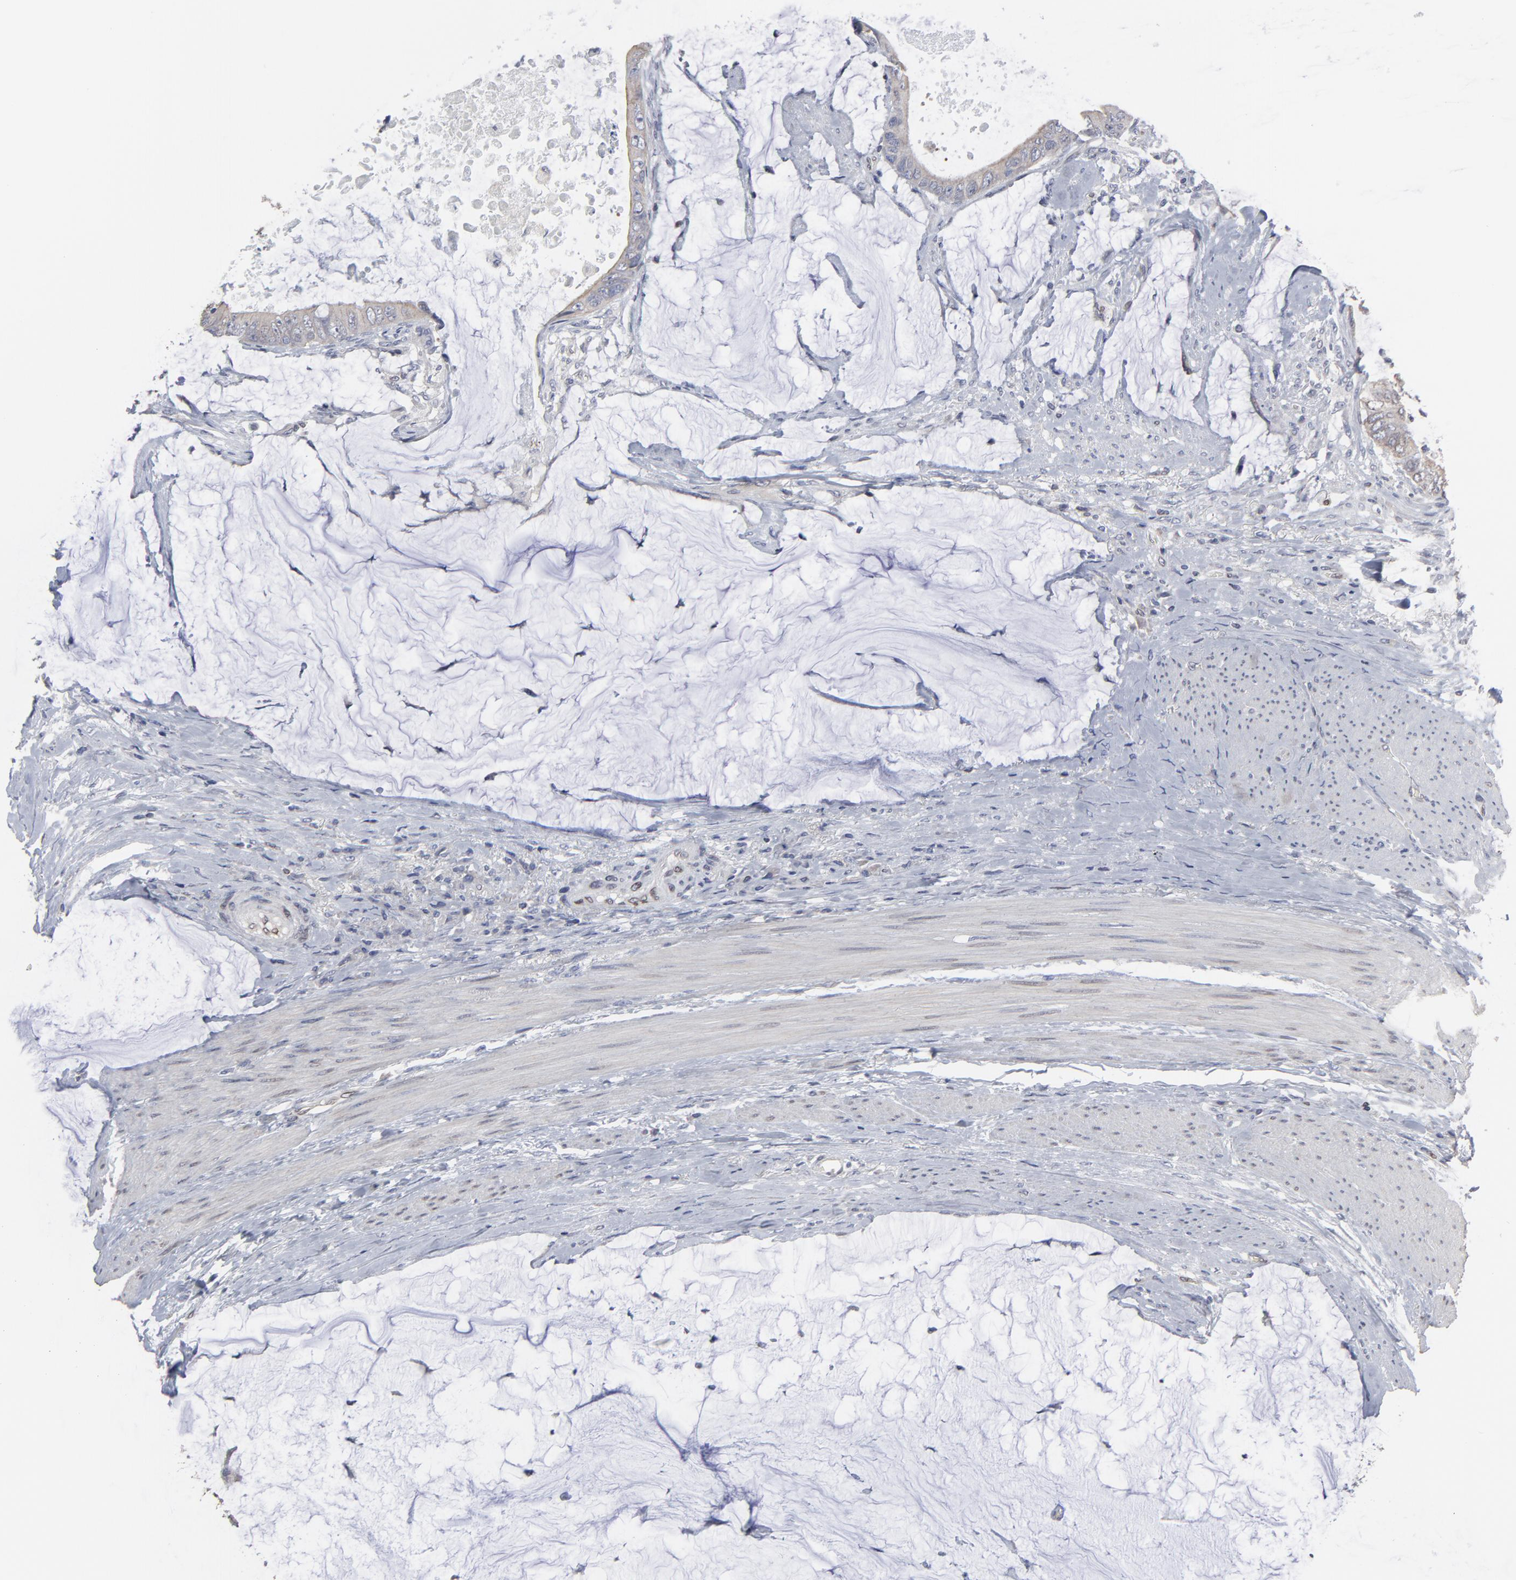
{"staining": {"intensity": "negative", "quantity": "none", "location": "none"}, "tissue": "colorectal cancer", "cell_type": "Tumor cells", "image_type": "cancer", "snomed": [{"axis": "morphology", "description": "Normal tissue, NOS"}, {"axis": "morphology", "description": "Adenocarcinoma, NOS"}, {"axis": "topography", "description": "Rectum"}, {"axis": "topography", "description": "Peripheral nerve tissue"}], "caption": "DAB immunohistochemical staining of human colorectal adenocarcinoma exhibits no significant staining in tumor cells.", "gene": "SYNE2", "patient": {"sex": "female", "age": 77}}